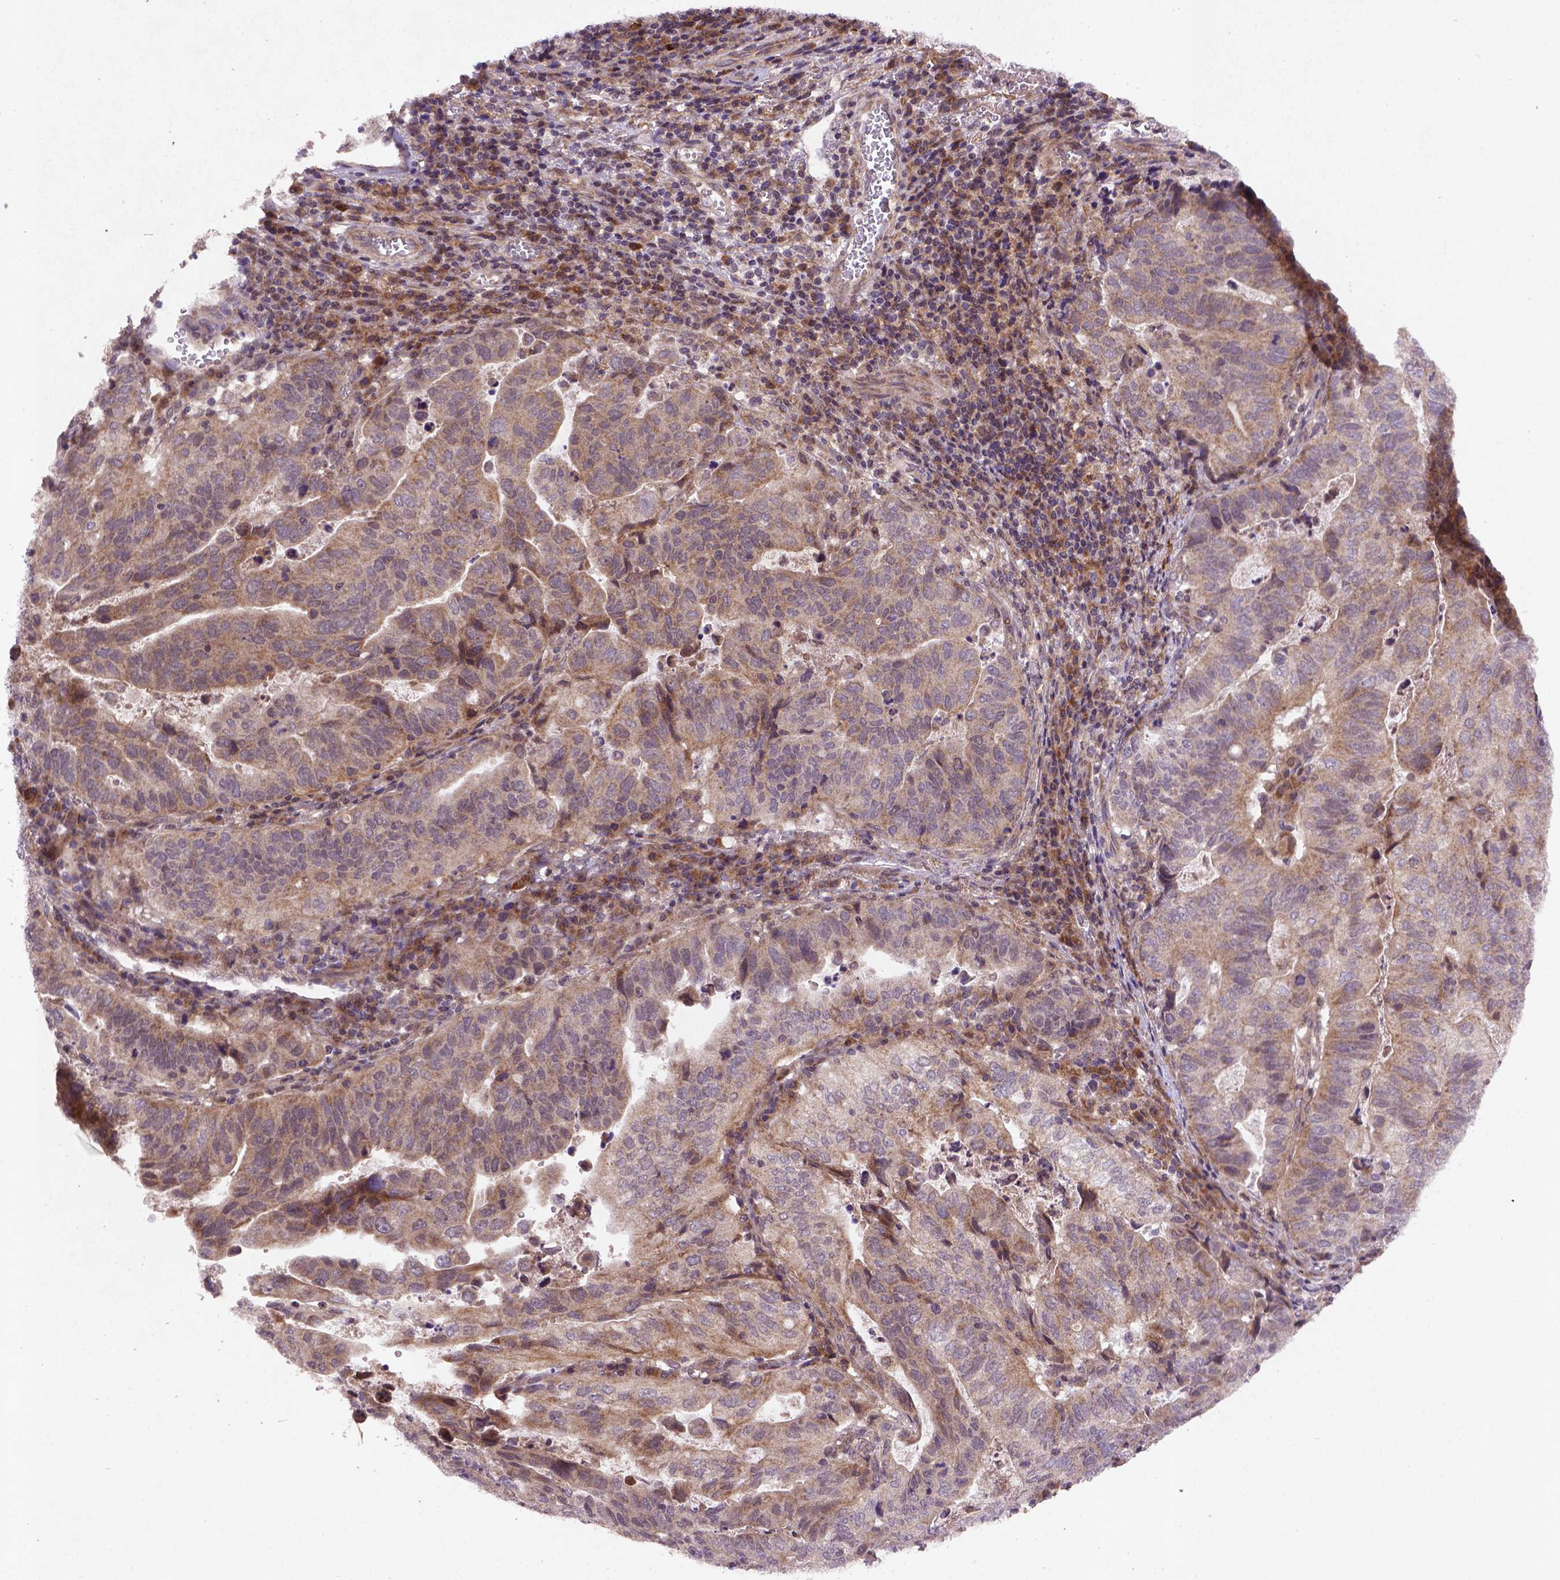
{"staining": {"intensity": "weak", "quantity": "25%-75%", "location": "cytoplasmic/membranous"}, "tissue": "stomach cancer", "cell_type": "Tumor cells", "image_type": "cancer", "snomed": [{"axis": "morphology", "description": "Adenocarcinoma, NOS"}, {"axis": "topography", "description": "Stomach, upper"}], "caption": "This micrograph demonstrates immunohistochemistry staining of adenocarcinoma (stomach), with low weak cytoplasmic/membranous expression in approximately 25%-75% of tumor cells.", "gene": "NIPAL2", "patient": {"sex": "female", "age": 67}}